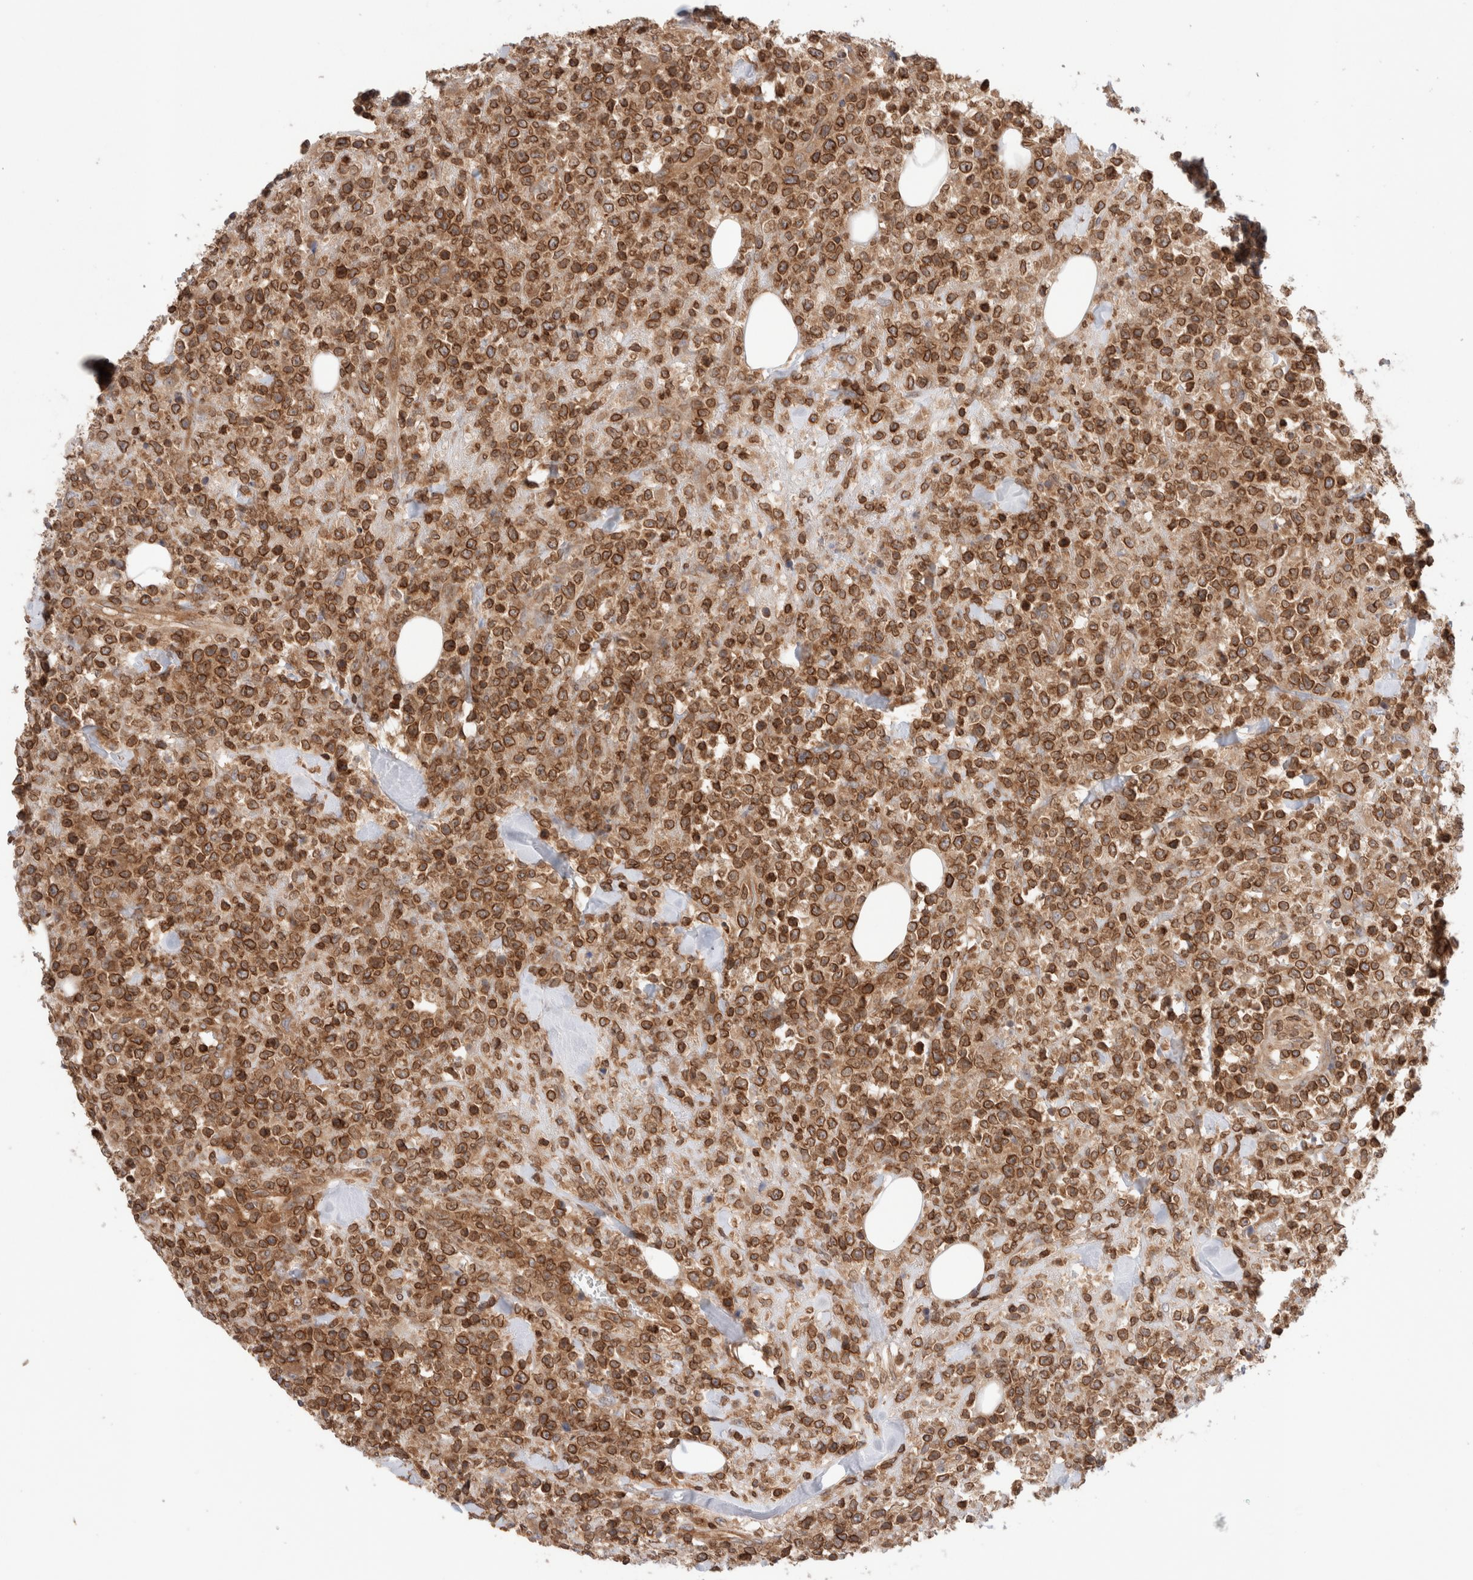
{"staining": {"intensity": "strong", "quantity": ">75%", "location": "cytoplasmic/membranous,nuclear"}, "tissue": "lymphoma", "cell_type": "Tumor cells", "image_type": "cancer", "snomed": [{"axis": "morphology", "description": "Malignant lymphoma, non-Hodgkin's type, High grade"}, {"axis": "topography", "description": "Colon"}], "caption": "This micrograph reveals IHC staining of malignant lymphoma, non-Hodgkin's type (high-grade), with high strong cytoplasmic/membranous and nuclear expression in approximately >75% of tumor cells.", "gene": "SIKE1", "patient": {"sex": "female", "age": 53}}